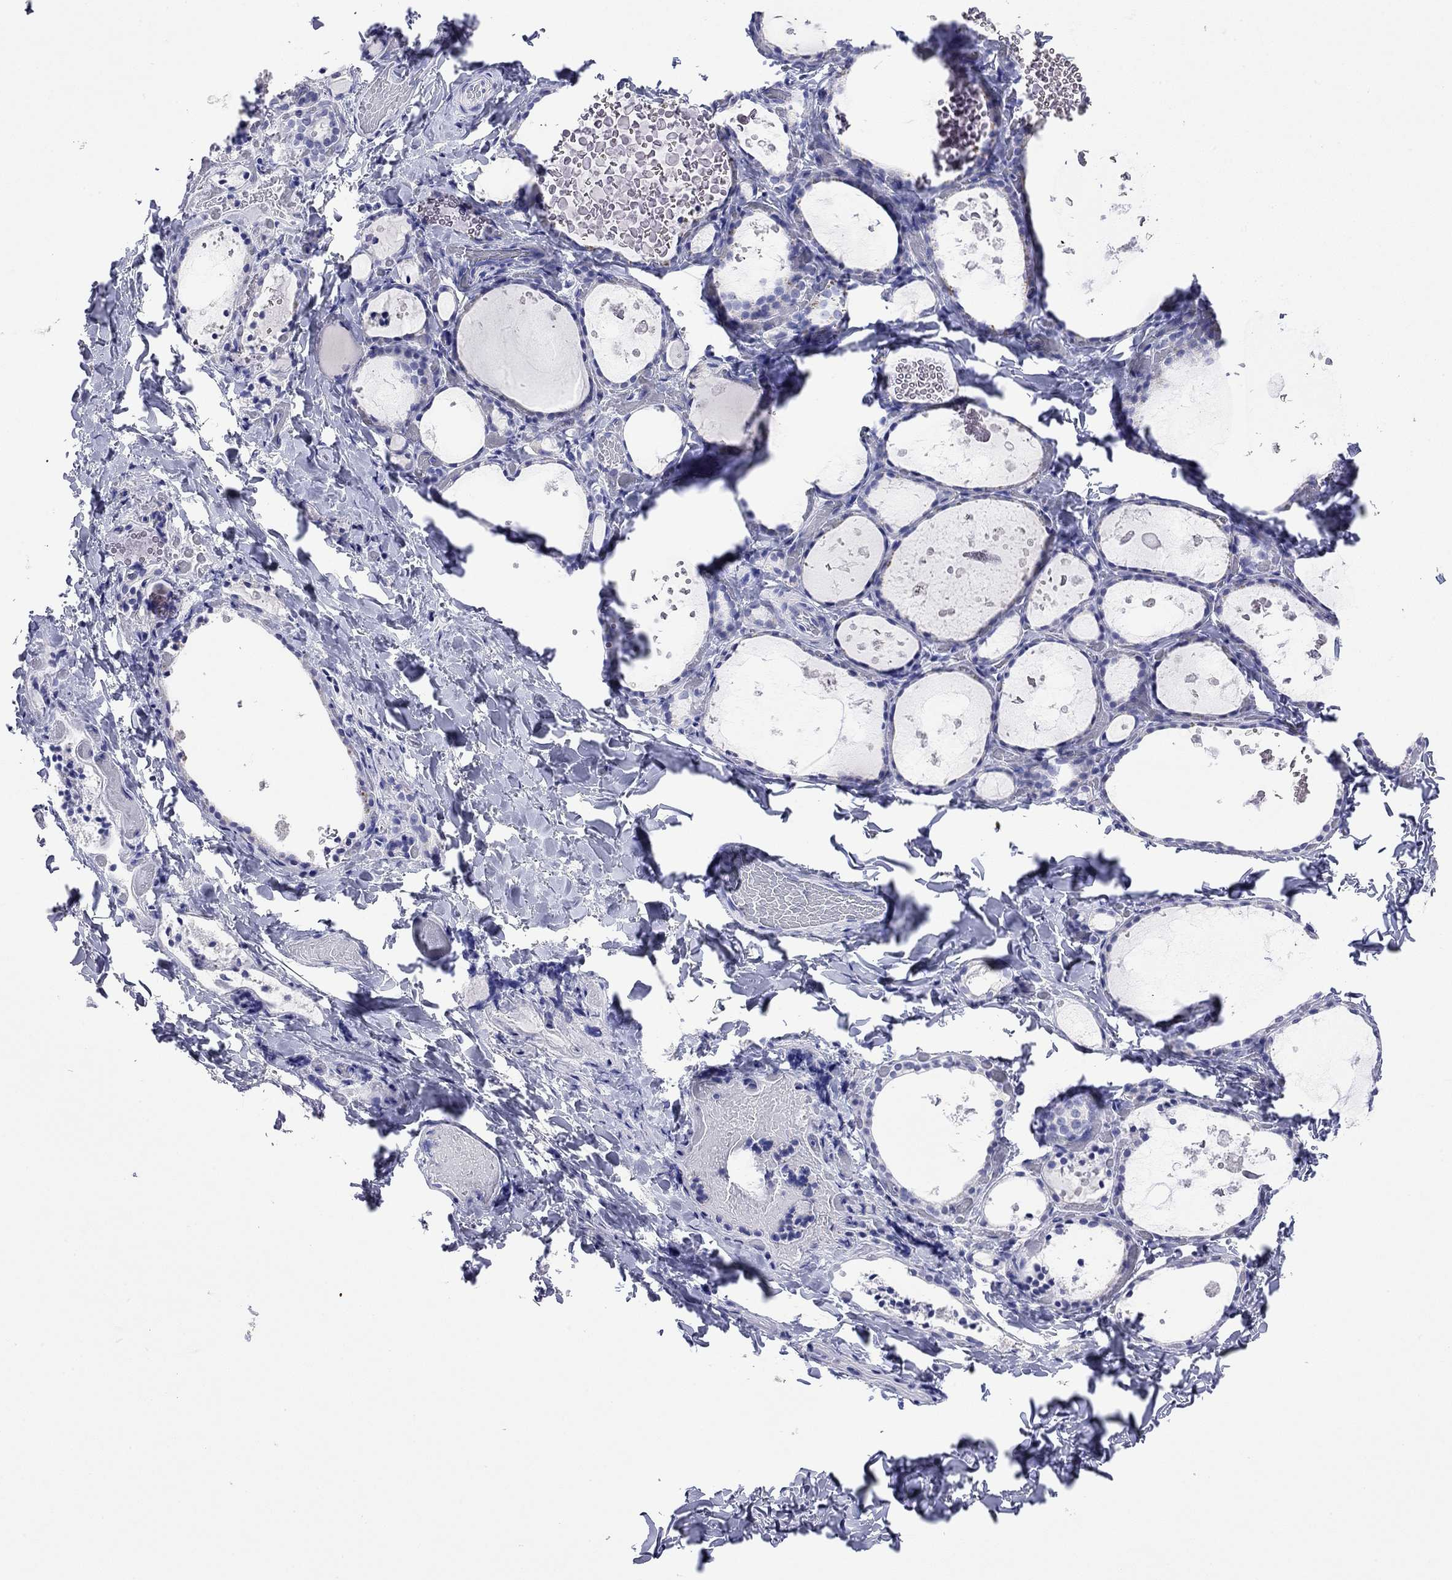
{"staining": {"intensity": "negative", "quantity": "none", "location": "none"}, "tissue": "thyroid gland", "cell_type": "Glandular cells", "image_type": "normal", "snomed": [{"axis": "morphology", "description": "Normal tissue, NOS"}, {"axis": "topography", "description": "Thyroid gland"}], "caption": "Immunohistochemistry (IHC) photomicrograph of benign human thyroid gland stained for a protein (brown), which exhibits no positivity in glandular cells. Brightfield microscopy of IHC stained with DAB (3,3'-diaminobenzidine) (brown) and hematoxylin (blue), captured at high magnification.", "gene": "FIGLA", "patient": {"sex": "female", "age": 56}}